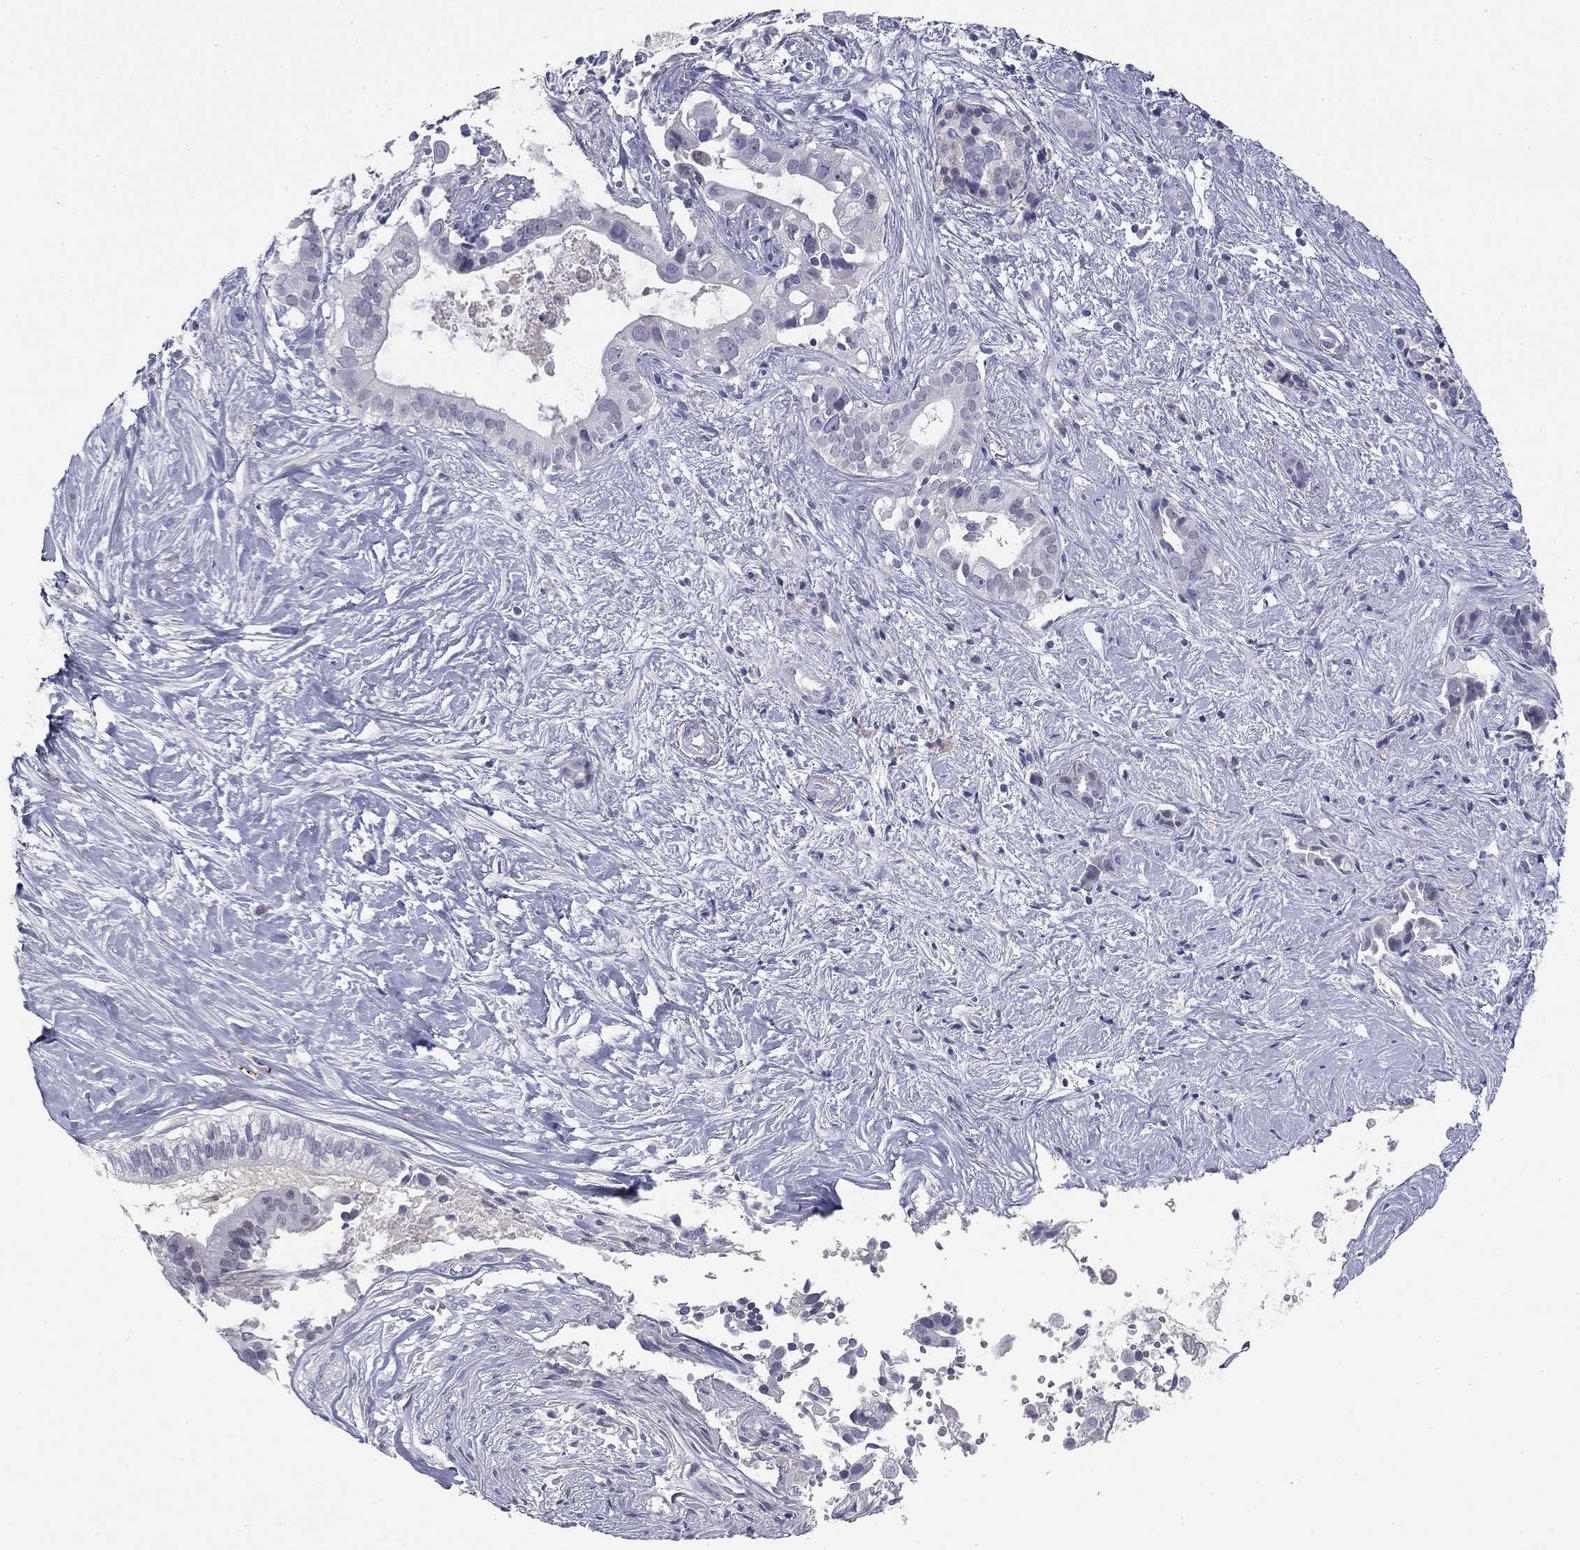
{"staining": {"intensity": "negative", "quantity": "none", "location": "none"}, "tissue": "pancreatic cancer", "cell_type": "Tumor cells", "image_type": "cancer", "snomed": [{"axis": "morphology", "description": "Adenocarcinoma, NOS"}, {"axis": "topography", "description": "Pancreas"}], "caption": "Immunohistochemical staining of pancreatic cancer (adenocarcinoma) reveals no significant staining in tumor cells.", "gene": "TFAP2B", "patient": {"sex": "male", "age": 61}}